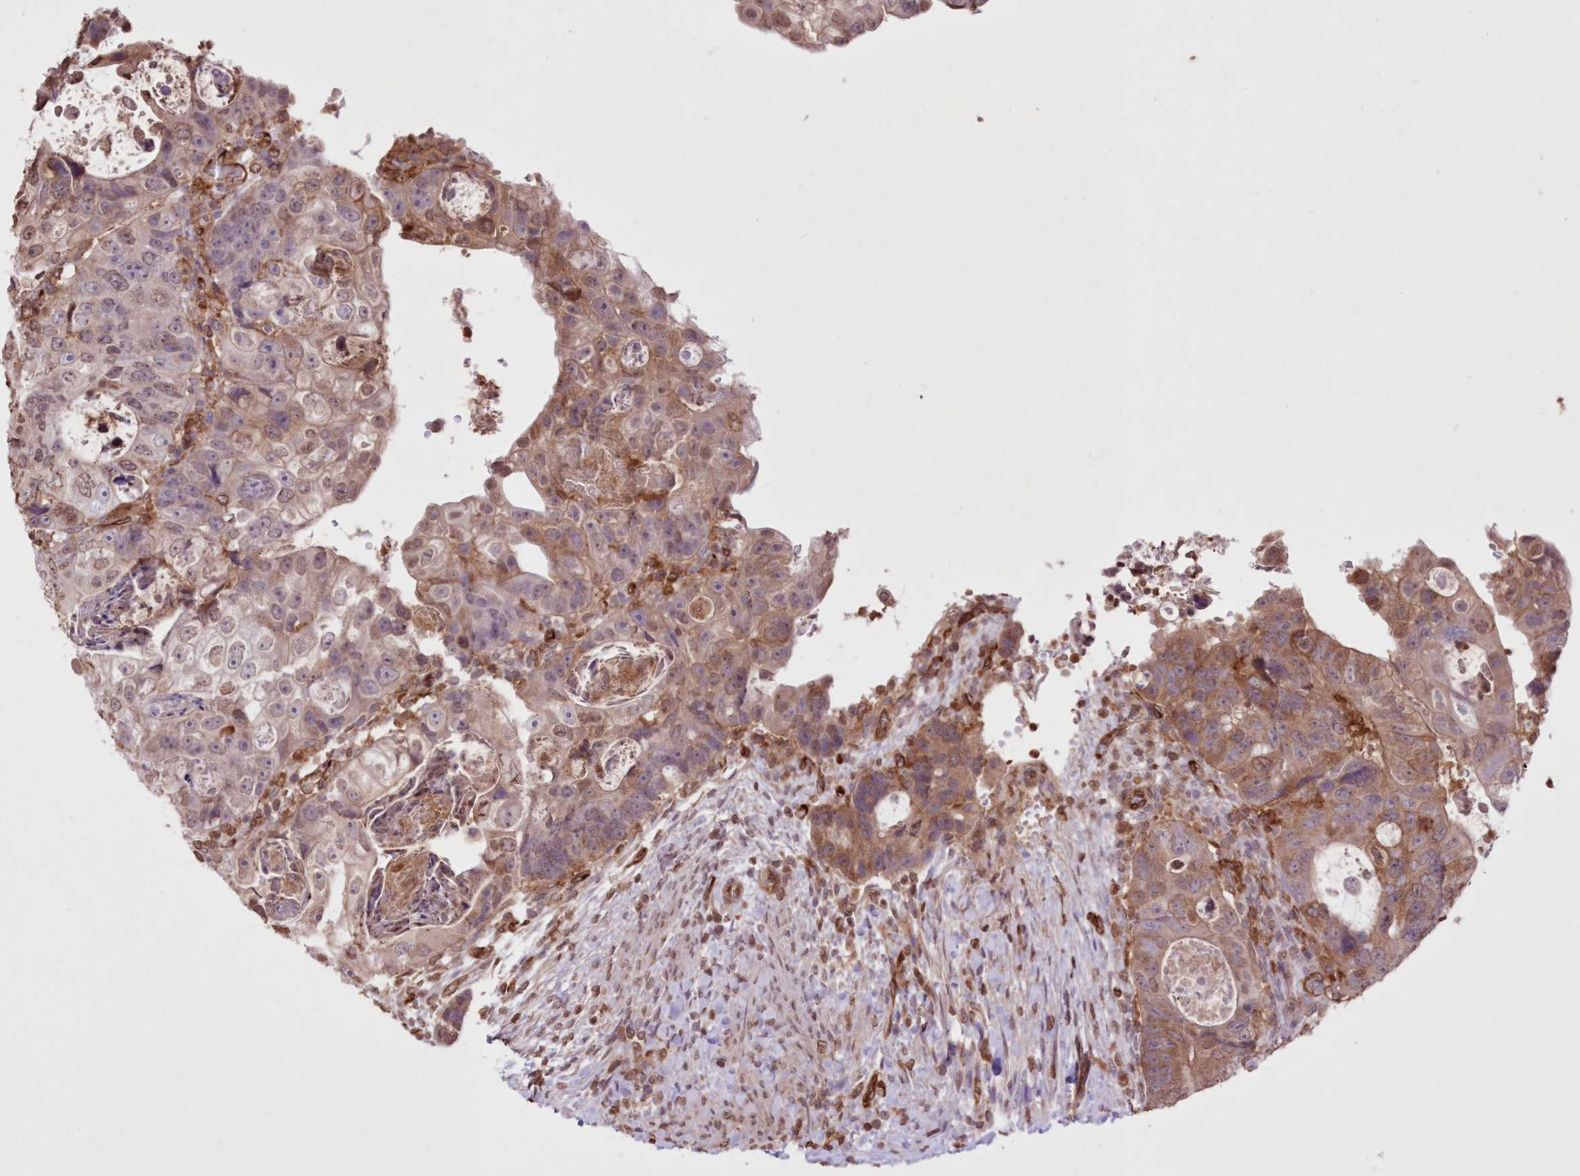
{"staining": {"intensity": "moderate", "quantity": ">75%", "location": "cytoplasmic/membranous,nuclear"}, "tissue": "colorectal cancer", "cell_type": "Tumor cells", "image_type": "cancer", "snomed": [{"axis": "morphology", "description": "Adenocarcinoma, NOS"}, {"axis": "topography", "description": "Rectum"}], "caption": "Colorectal adenocarcinoma stained with a brown dye displays moderate cytoplasmic/membranous and nuclear positive expression in about >75% of tumor cells.", "gene": "FCHO2", "patient": {"sex": "male", "age": 59}}